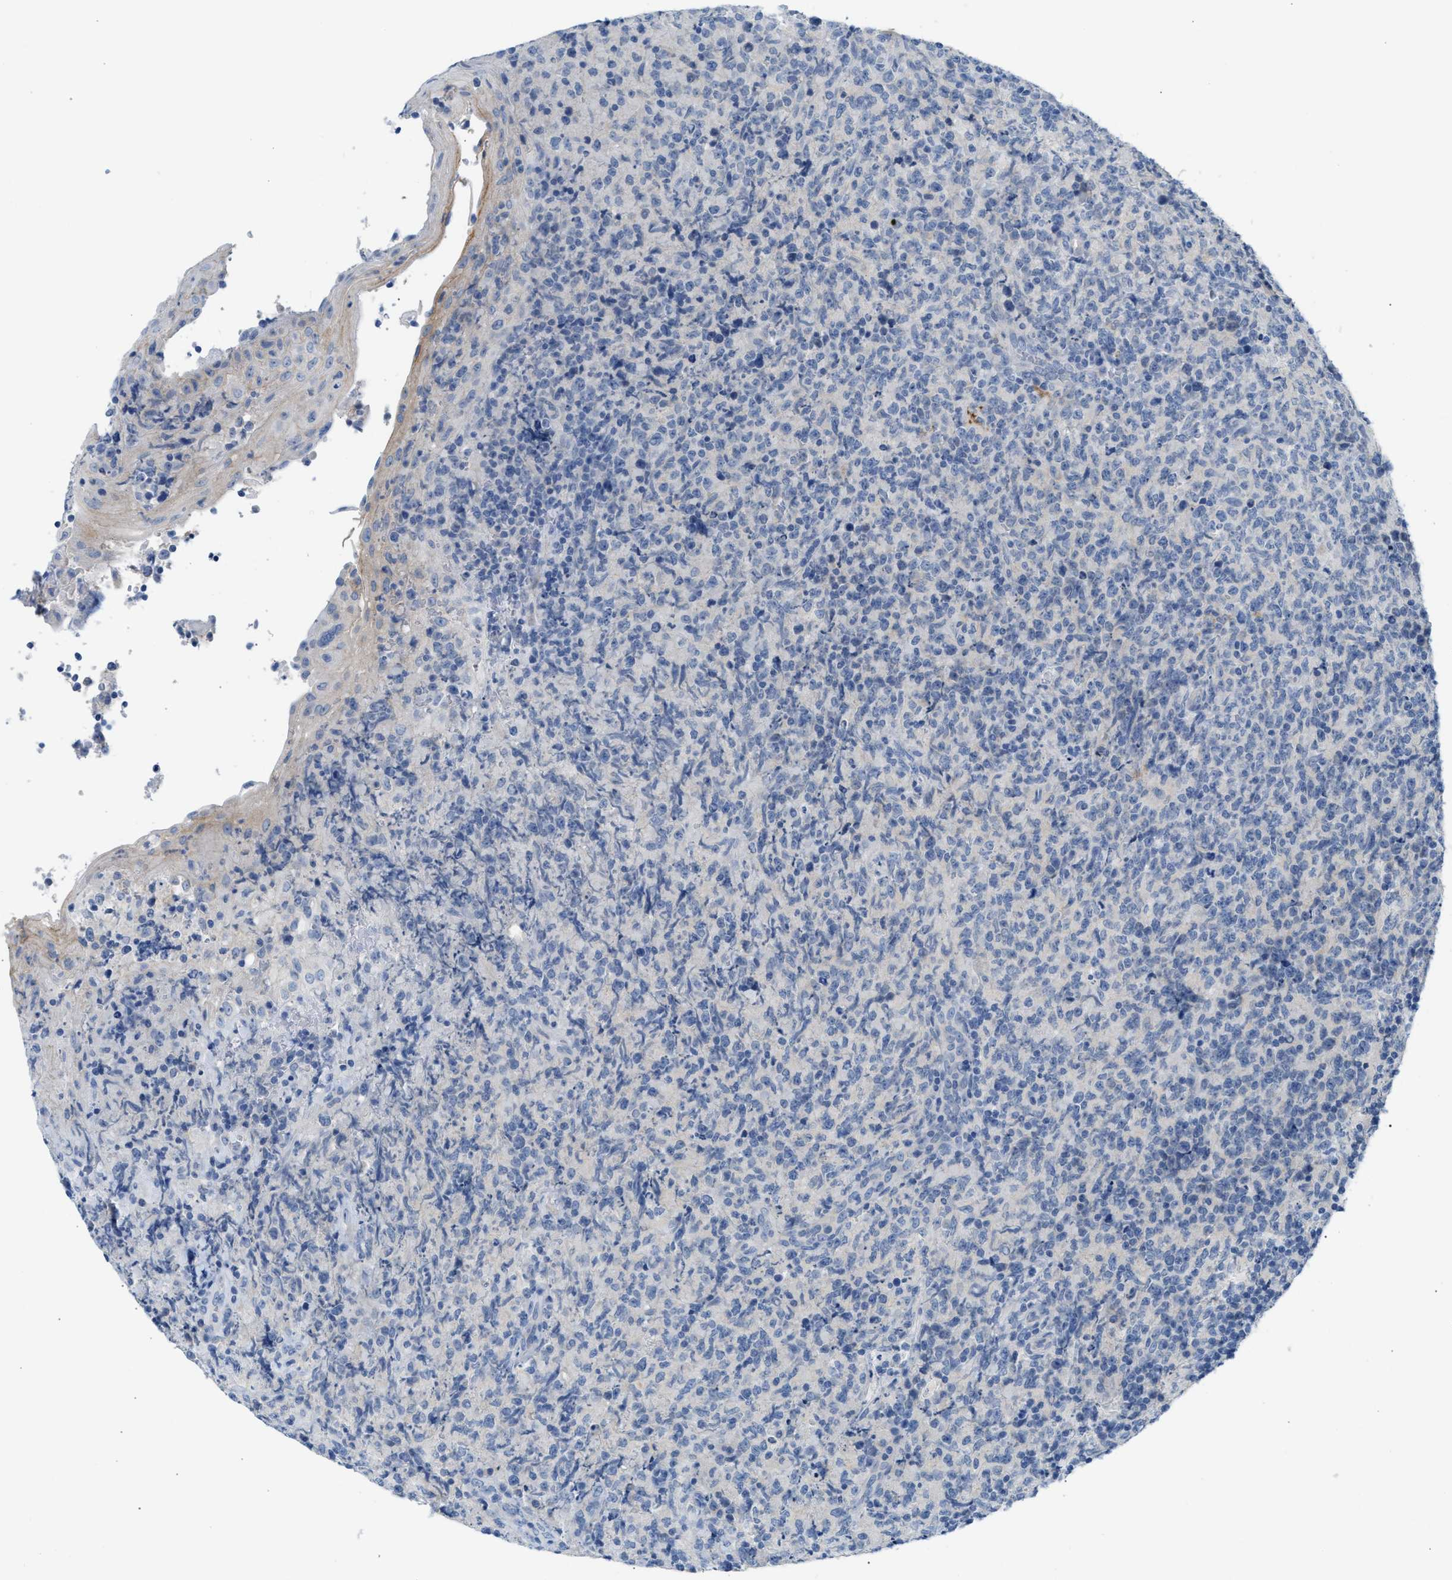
{"staining": {"intensity": "negative", "quantity": "none", "location": "none"}, "tissue": "lymphoma", "cell_type": "Tumor cells", "image_type": "cancer", "snomed": [{"axis": "morphology", "description": "Malignant lymphoma, non-Hodgkin's type, High grade"}, {"axis": "topography", "description": "Tonsil"}], "caption": "There is no significant expression in tumor cells of high-grade malignant lymphoma, non-Hodgkin's type.", "gene": "ERBB2", "patient": {"sex": "female", "age": 36}}